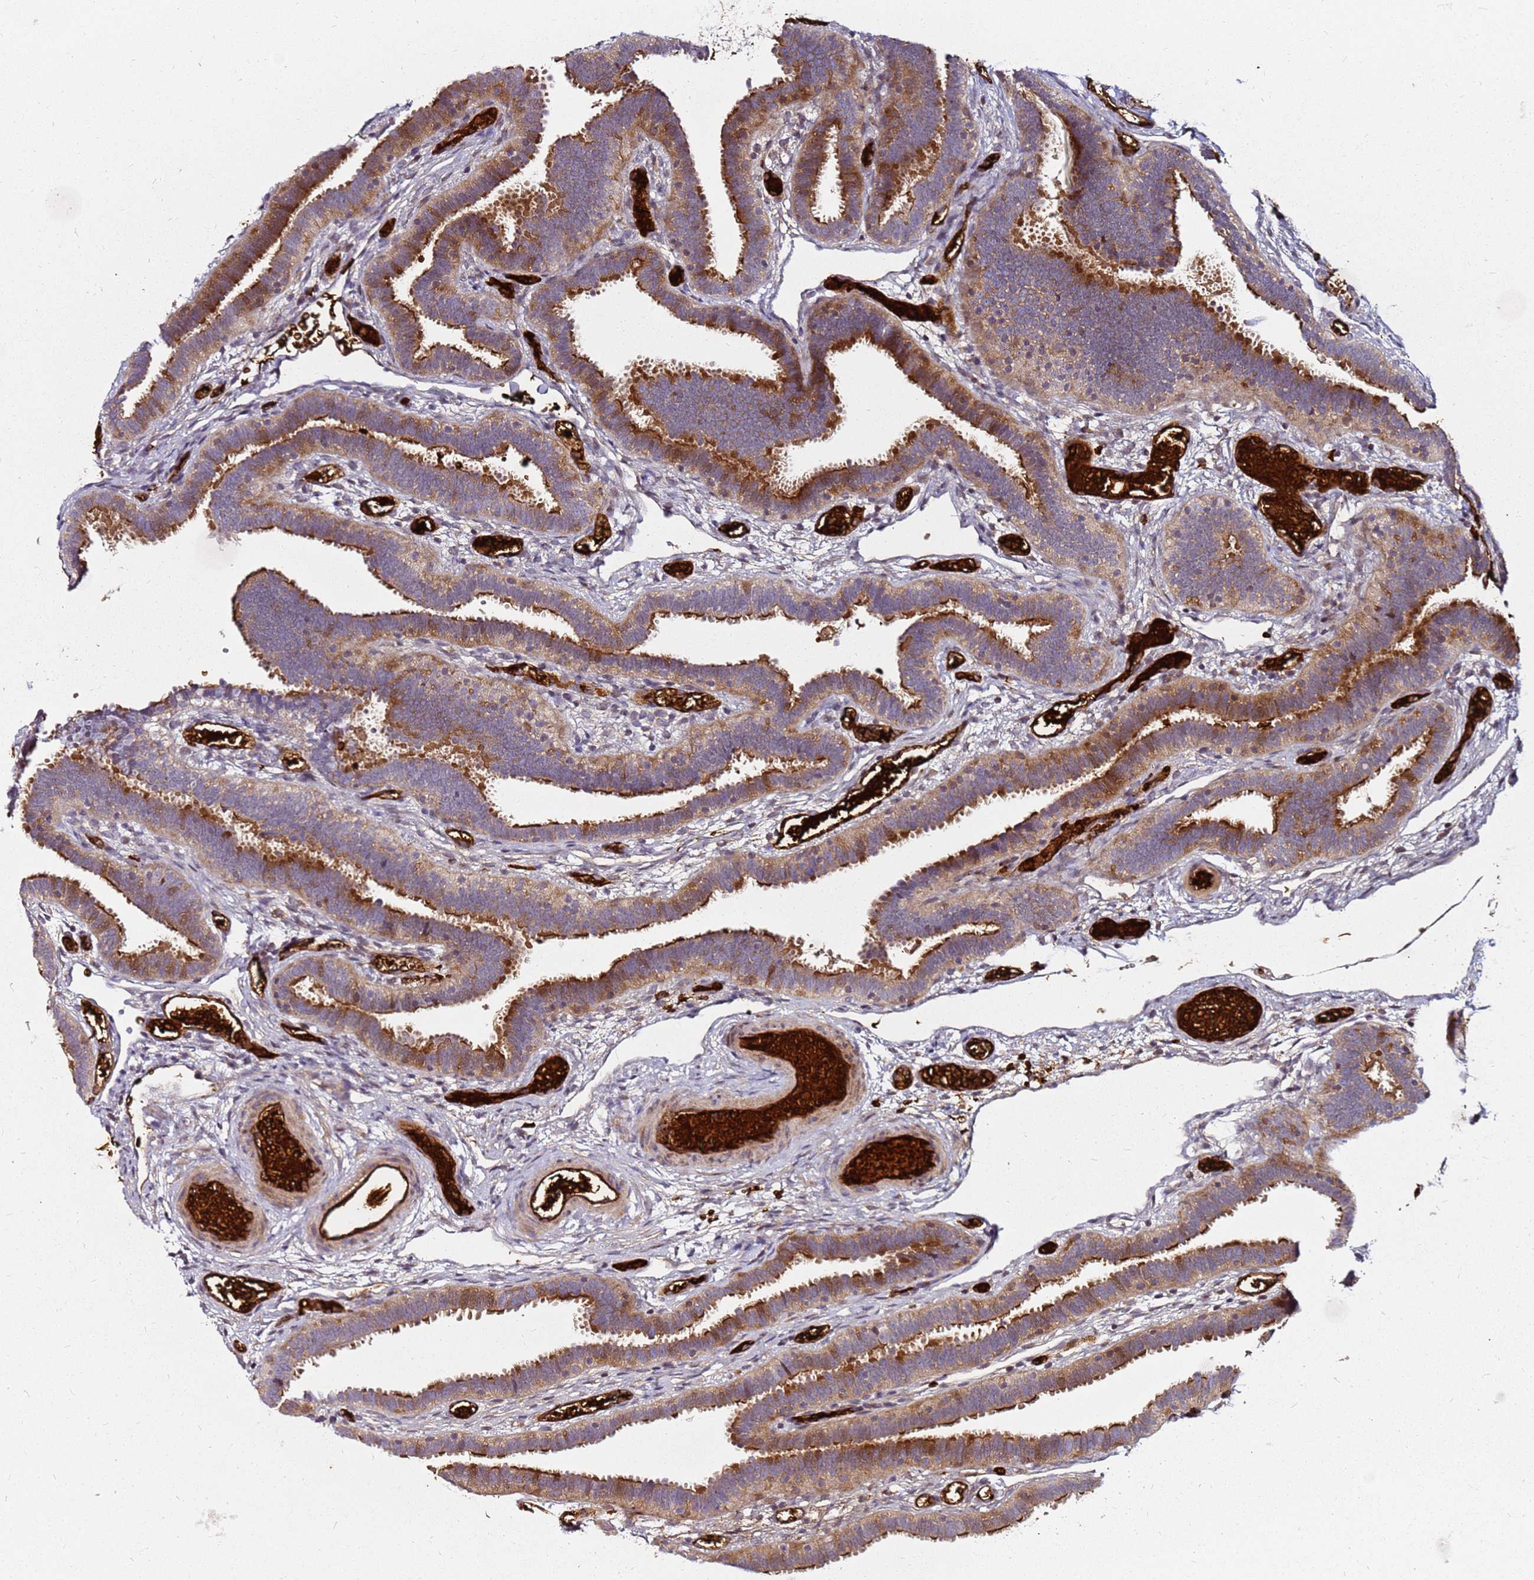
{"staining": {"intensity": "moderate", "quantity": "25%-75%", "location": "cytoplasmic/membranous"}, "tissue": "fallopian tube", "cell_type": "Glandular cells", "image_type": "normal", "snomed": [{"axis": "morphology", "description": "Normal tissue, NOS"}, {"axis": "topography", "description": "Fallopian tube"}], "caption": "Protein staining demonstrates moderate cytoplasmic/membranous expression in about 25%-75% of glandular cells in unremarkable fallopian tube.", "gene": "RNF11", "patient": {"sex": "female", "age": 37}}